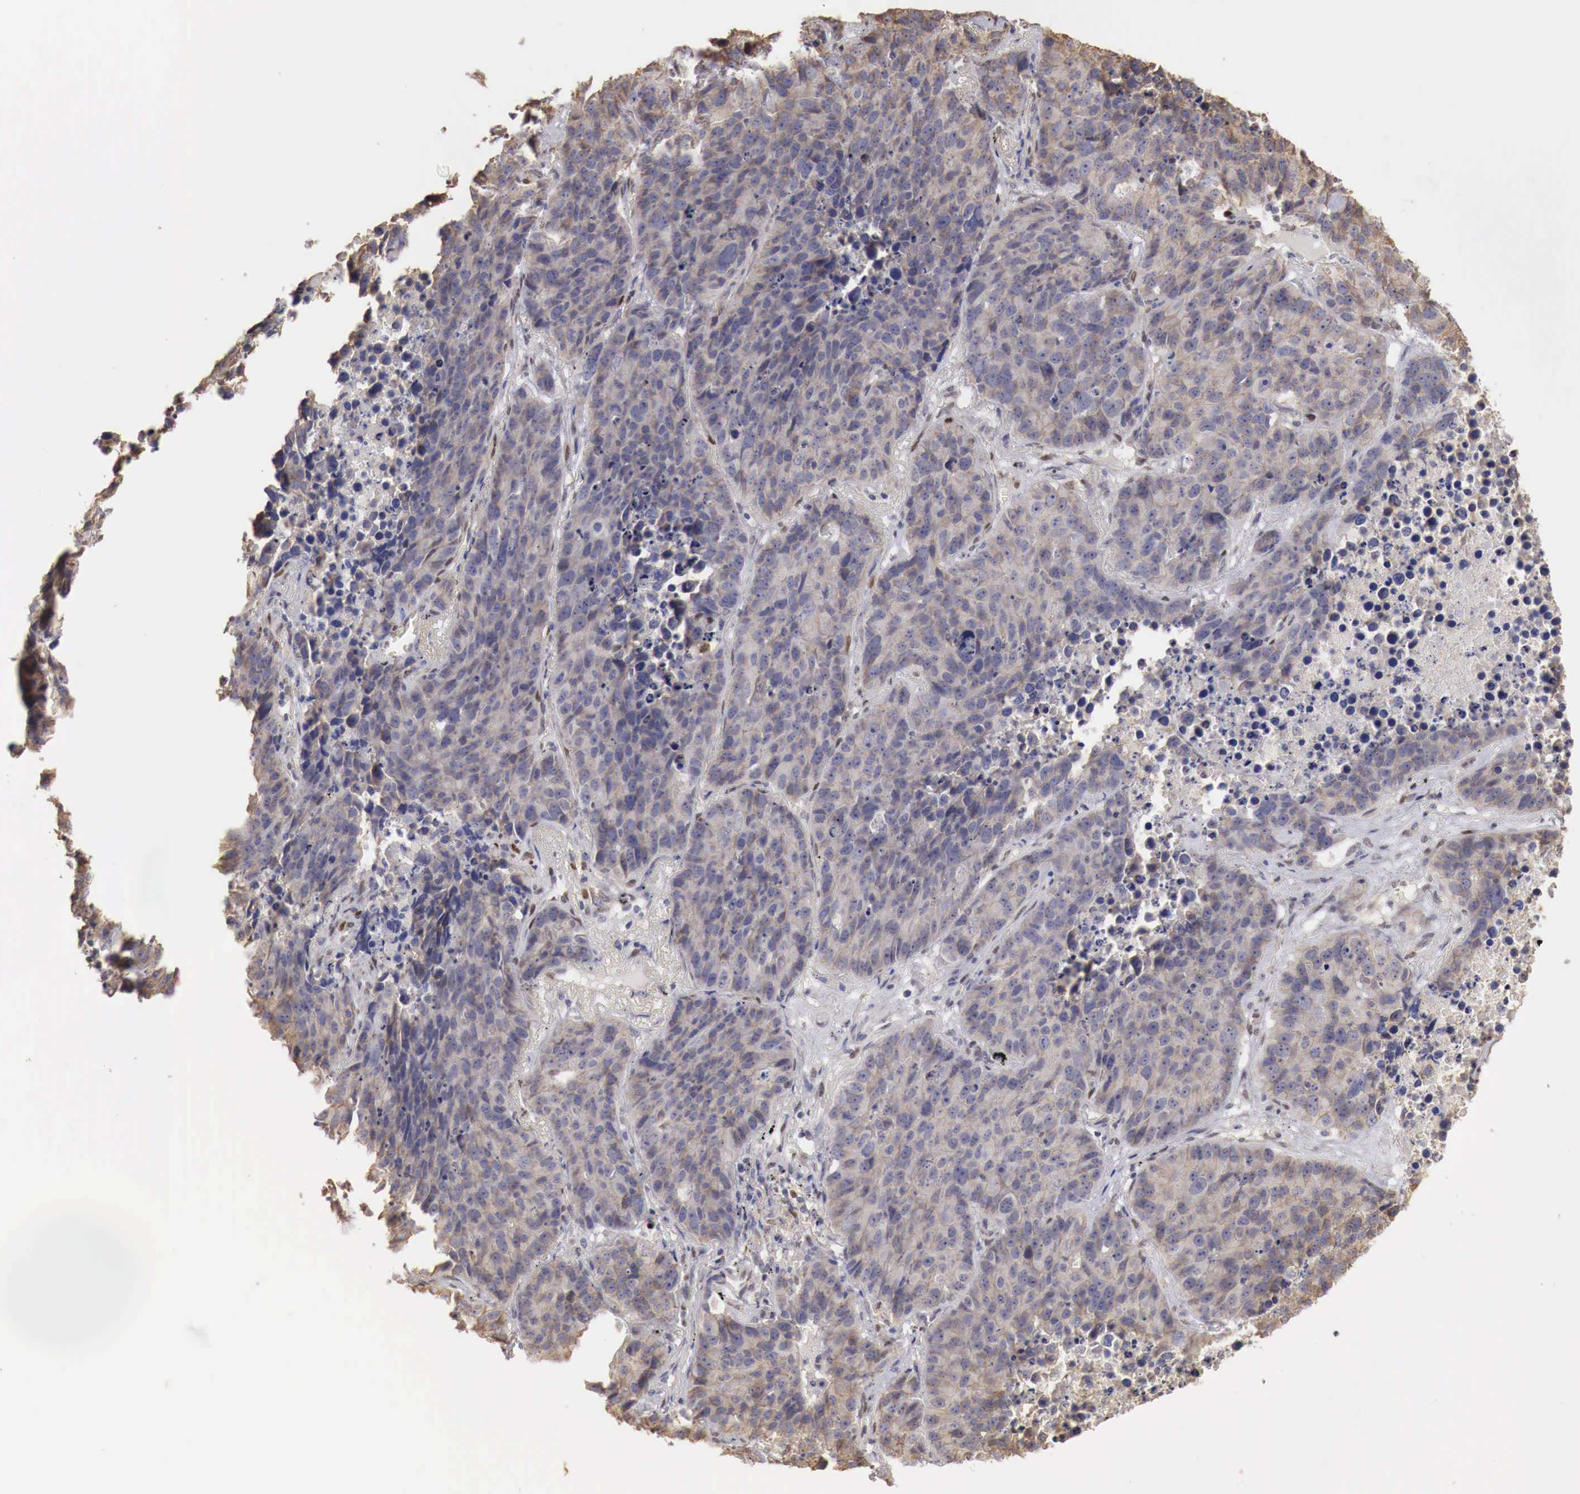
{"staining": {"intensity": "weak", "quantity": "<25%", "location": "cytoplasmic/membranous"}, "tissue": "lung cancer", "cell_type": "Tumor cells", "image_type": "cancer", "snomed": [{"axis": "morphology", "description": "Carcinoid, malignant, NOS"}, {"axis": "topography", "description": "Lung"}], "caption": "Immunohistochemistry (IHC) of malignant carcinoid (lung) exhibits no staining in tumor cells.", "gene": "KHDRBS2", "patient": {"sex": "male", "age": 60}}